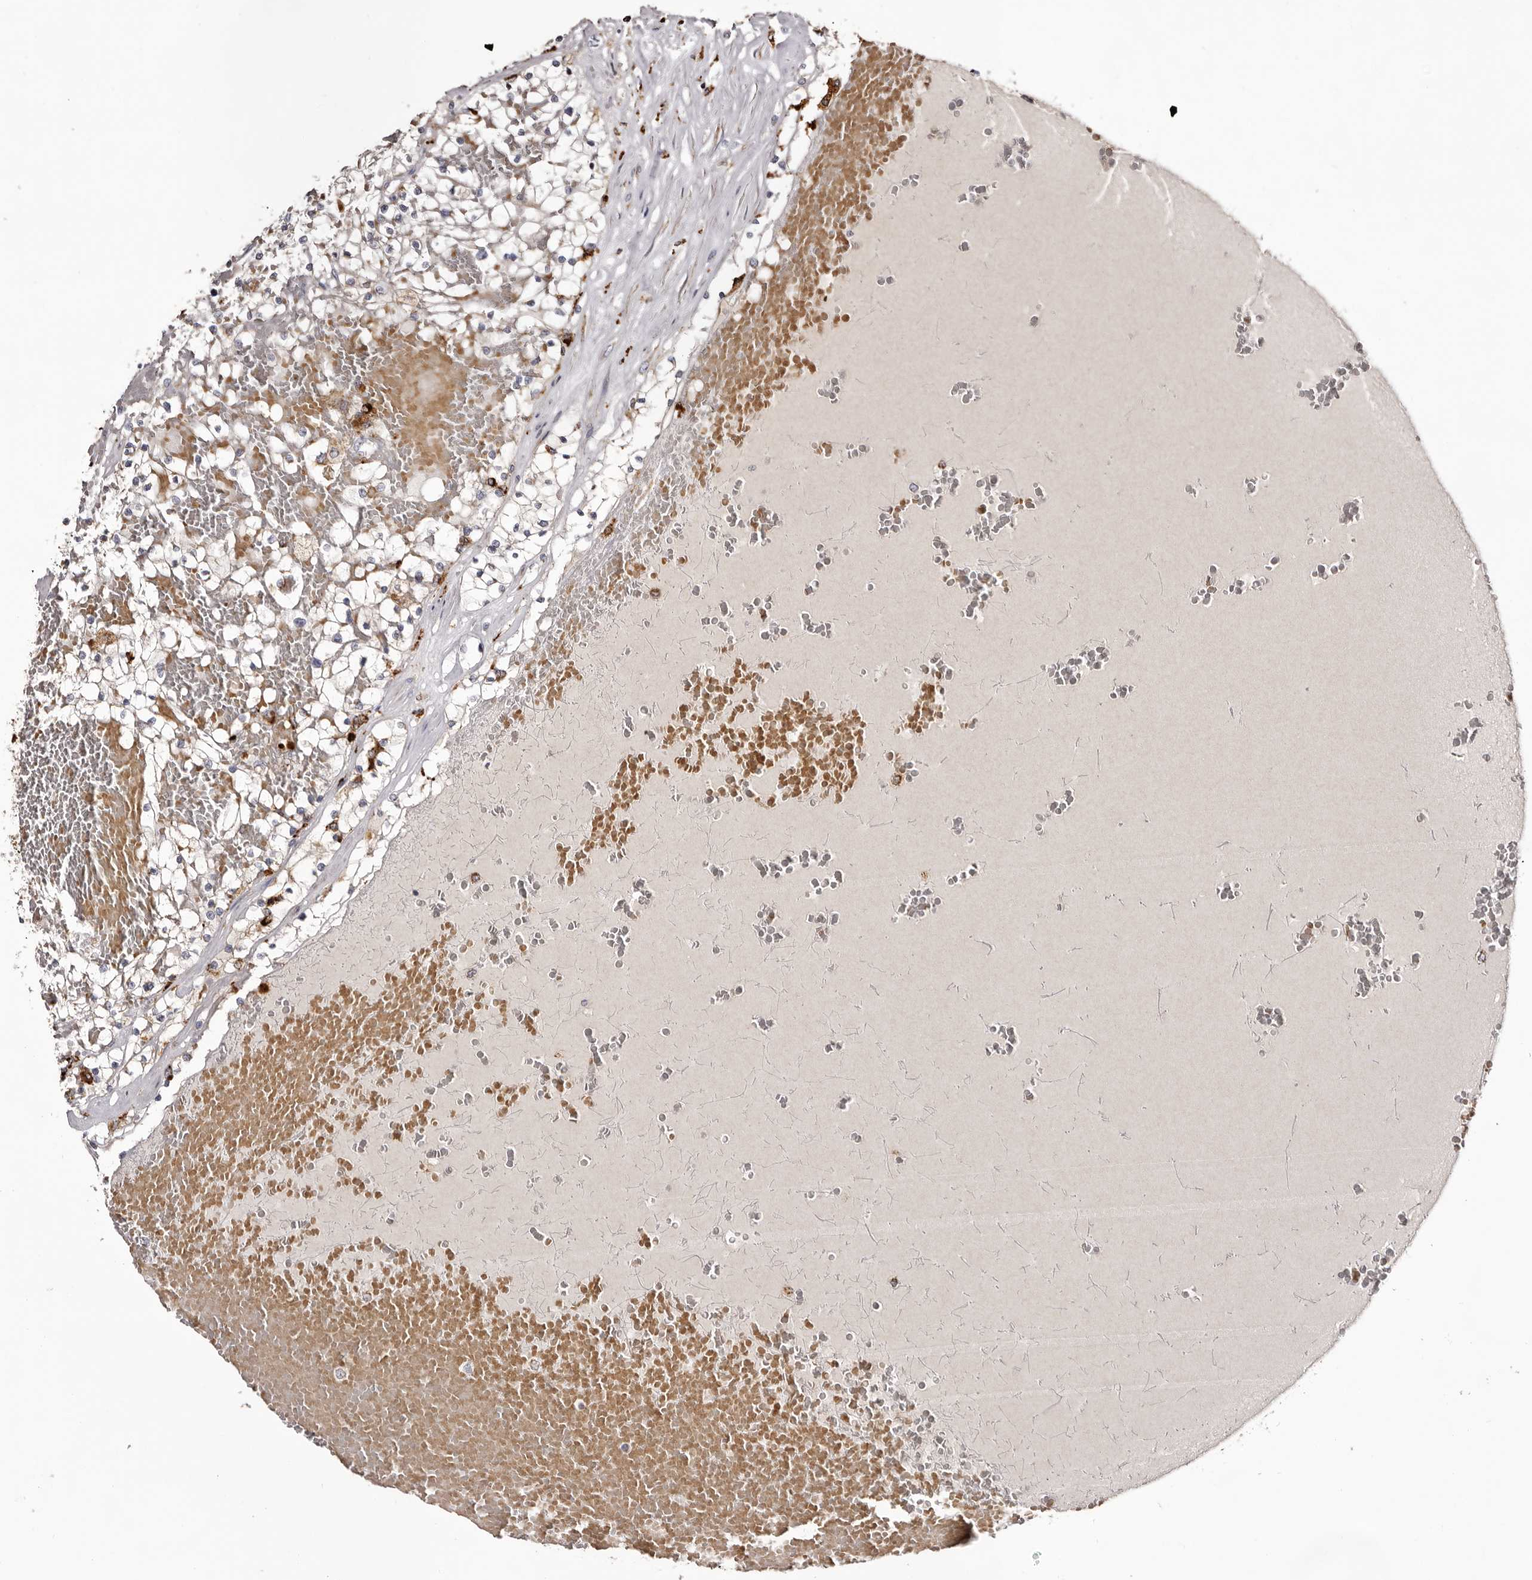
{"staining": {"intensity": "negative", "quantity": "none", "location": "none"}, "tissue": "renal cancer", "cell_type": "Tumor cells", "image_type": "cancer", "snomed": [{"axis": "morphology", "description": "Normal tissue, NOS"}, {"axis": "morphology", "description": "Adenocarcinoma, NOS"}, {"axis": "topography", "description": "Kidney"}], "caption": "IHC of renal adenocarcinoma shows no expression in tumor cells. (DAB IHC, high magnification).", "gene": "MECR", "patient": {"sex": "male", "age": 68}}